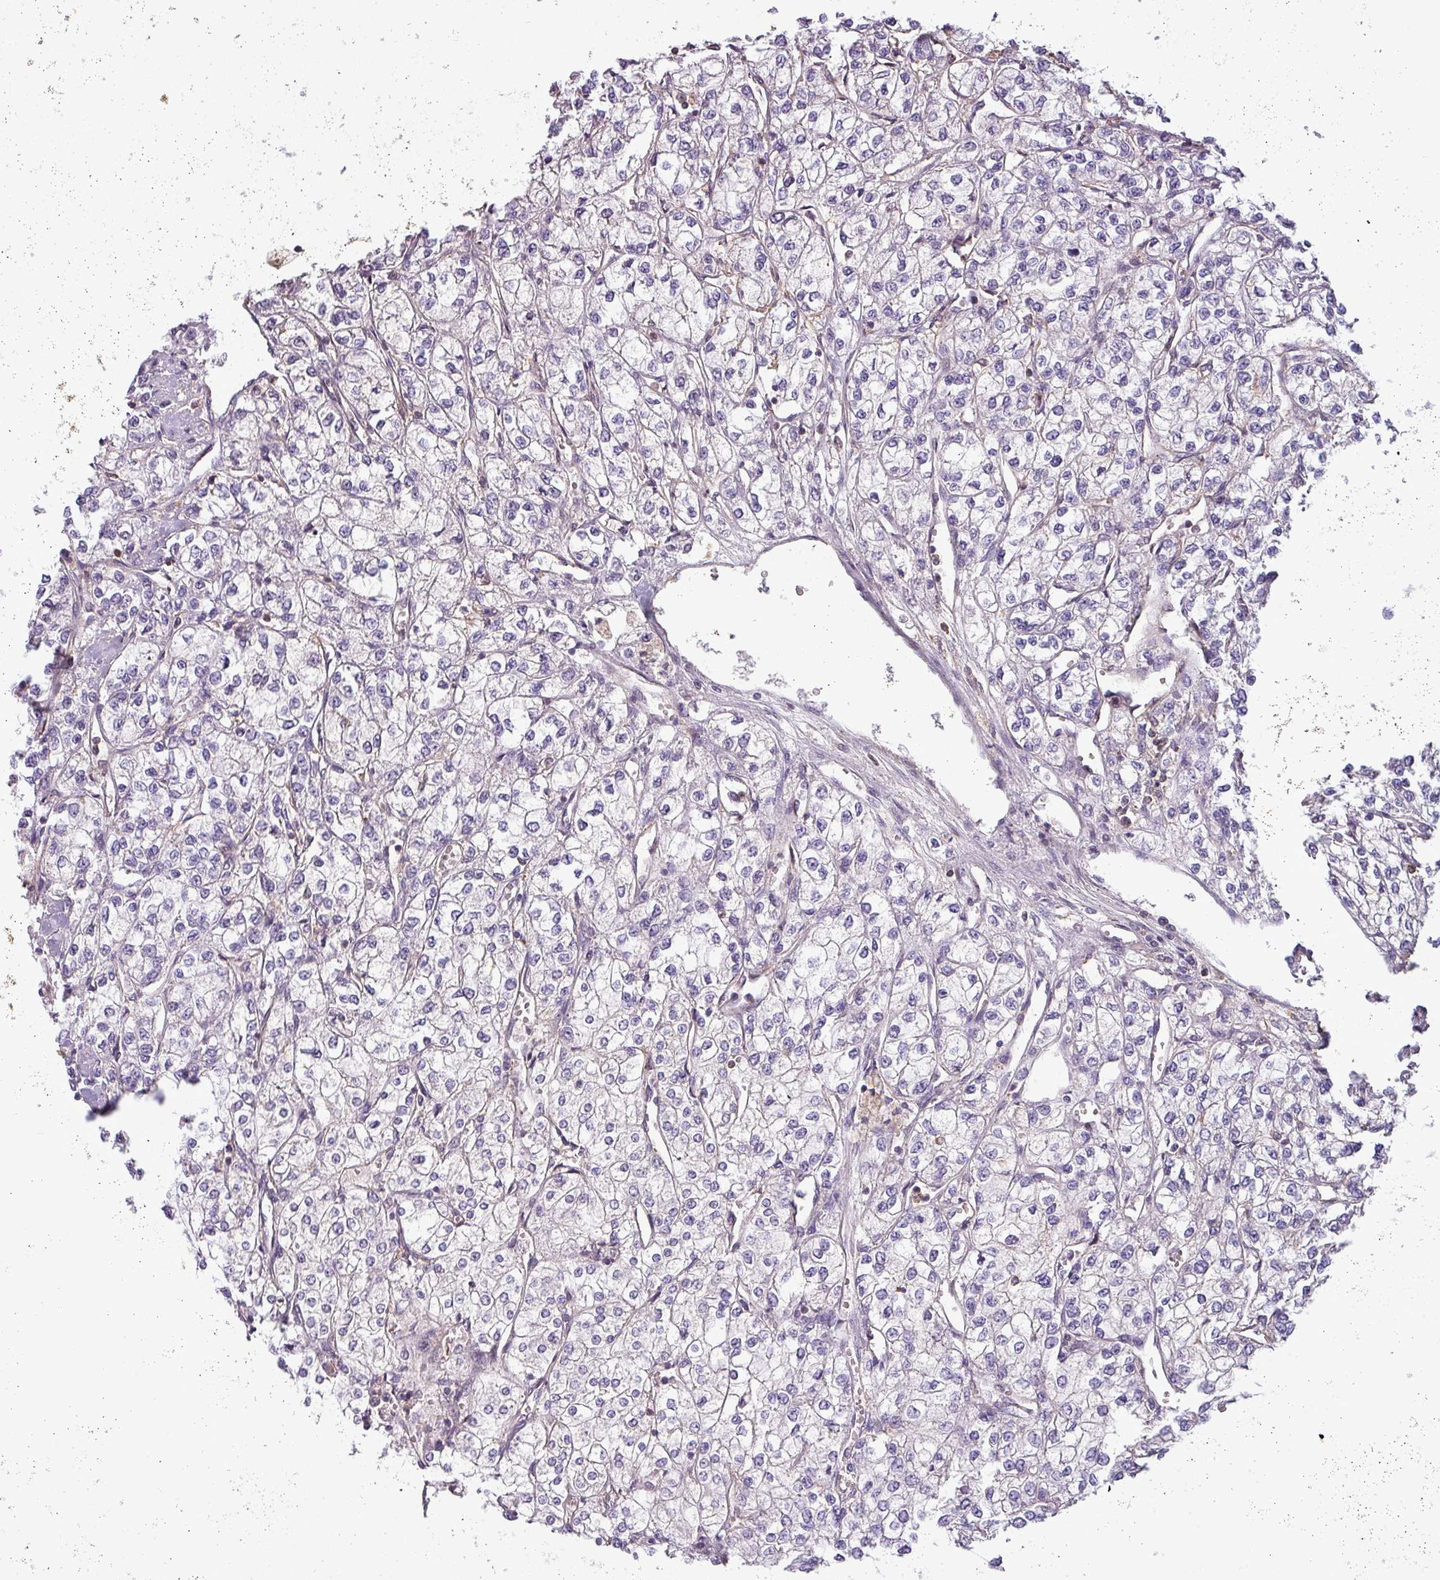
{"staining": {"intensity": "negative", "quantity": "none", "location": "none"}, "tissue": "renal cancer", "cell_type": "Tumor cells", "image_type": "cancer", "snomed": [{"axis": "morphology", "description": "Adenocarcinoma, NOS"}, {"axis": "topography", "description": "Kidney"}], "caption": "A micrograph of renal adenocarcinoma stained for a protein reveals no brown staining in tumor cells.", "gene": "ZNF835", "patient": {"sex": "male", "age": 80}}